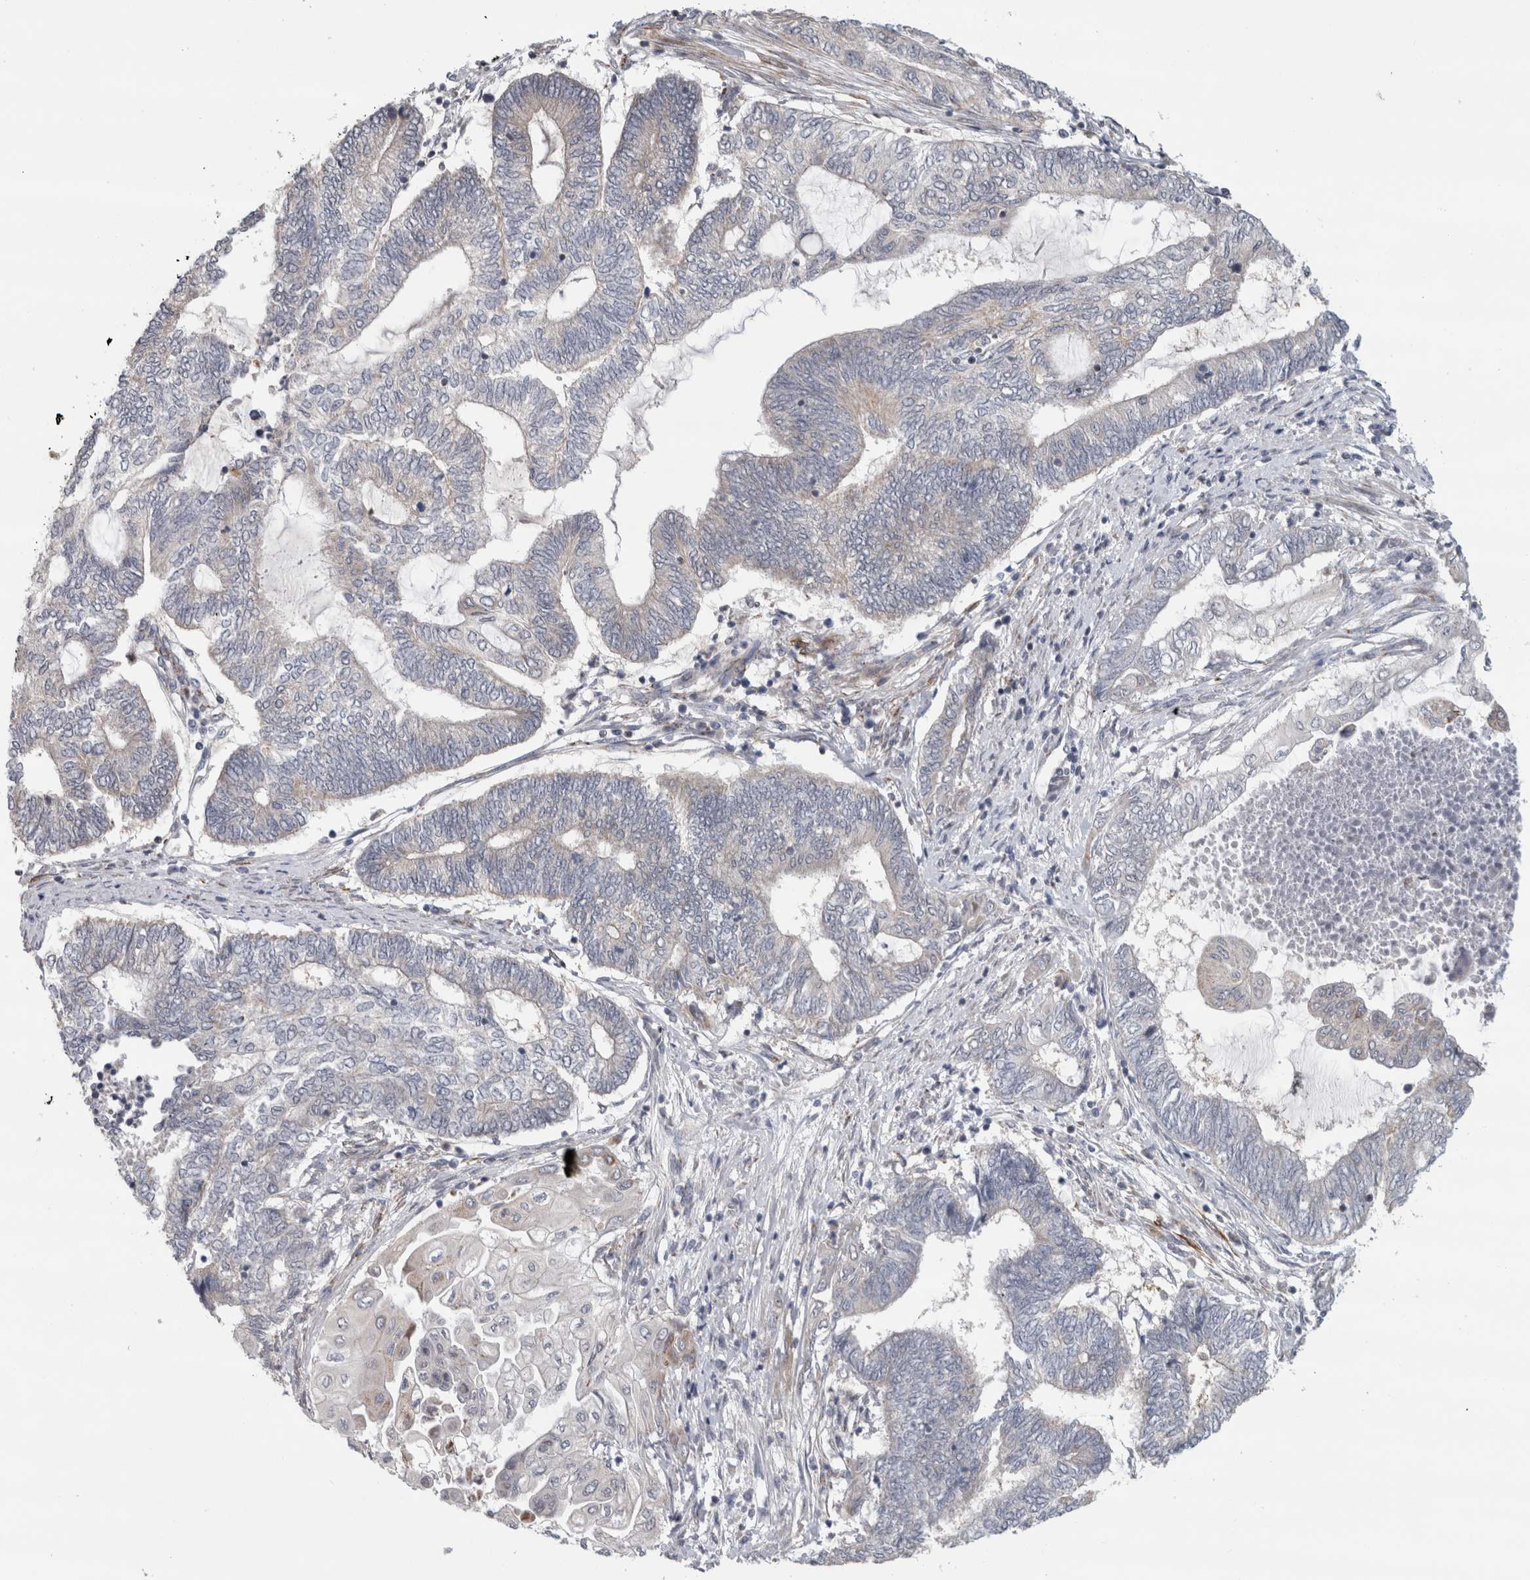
{"staining": {"intensity": "negative", "quantity": "none", "location": "none"}, "tissue": "endometrial cancer", "cell_type": "Tumor cells", "image_type": "cancer", "snomed": [{"axis": "morphology", "description": "Adenocarcinoma, NOS"}, {"axis": "topography", "description": "Uterus"}, {"axis": "topography", "description": "Endometrium"}], "caption": "Immunohistochemistry image of endometrial cancer (adenocarcinoma) stained for a protein (brown), which shows no expression in tumor cells. (DAB (3,3'-diaminobenzidine) immunohistochemistry (IHC) visualized using brightfield microscopy, high magnification).", "gene": "RAB18", "patient": {"sex": "female", "age": 70}}